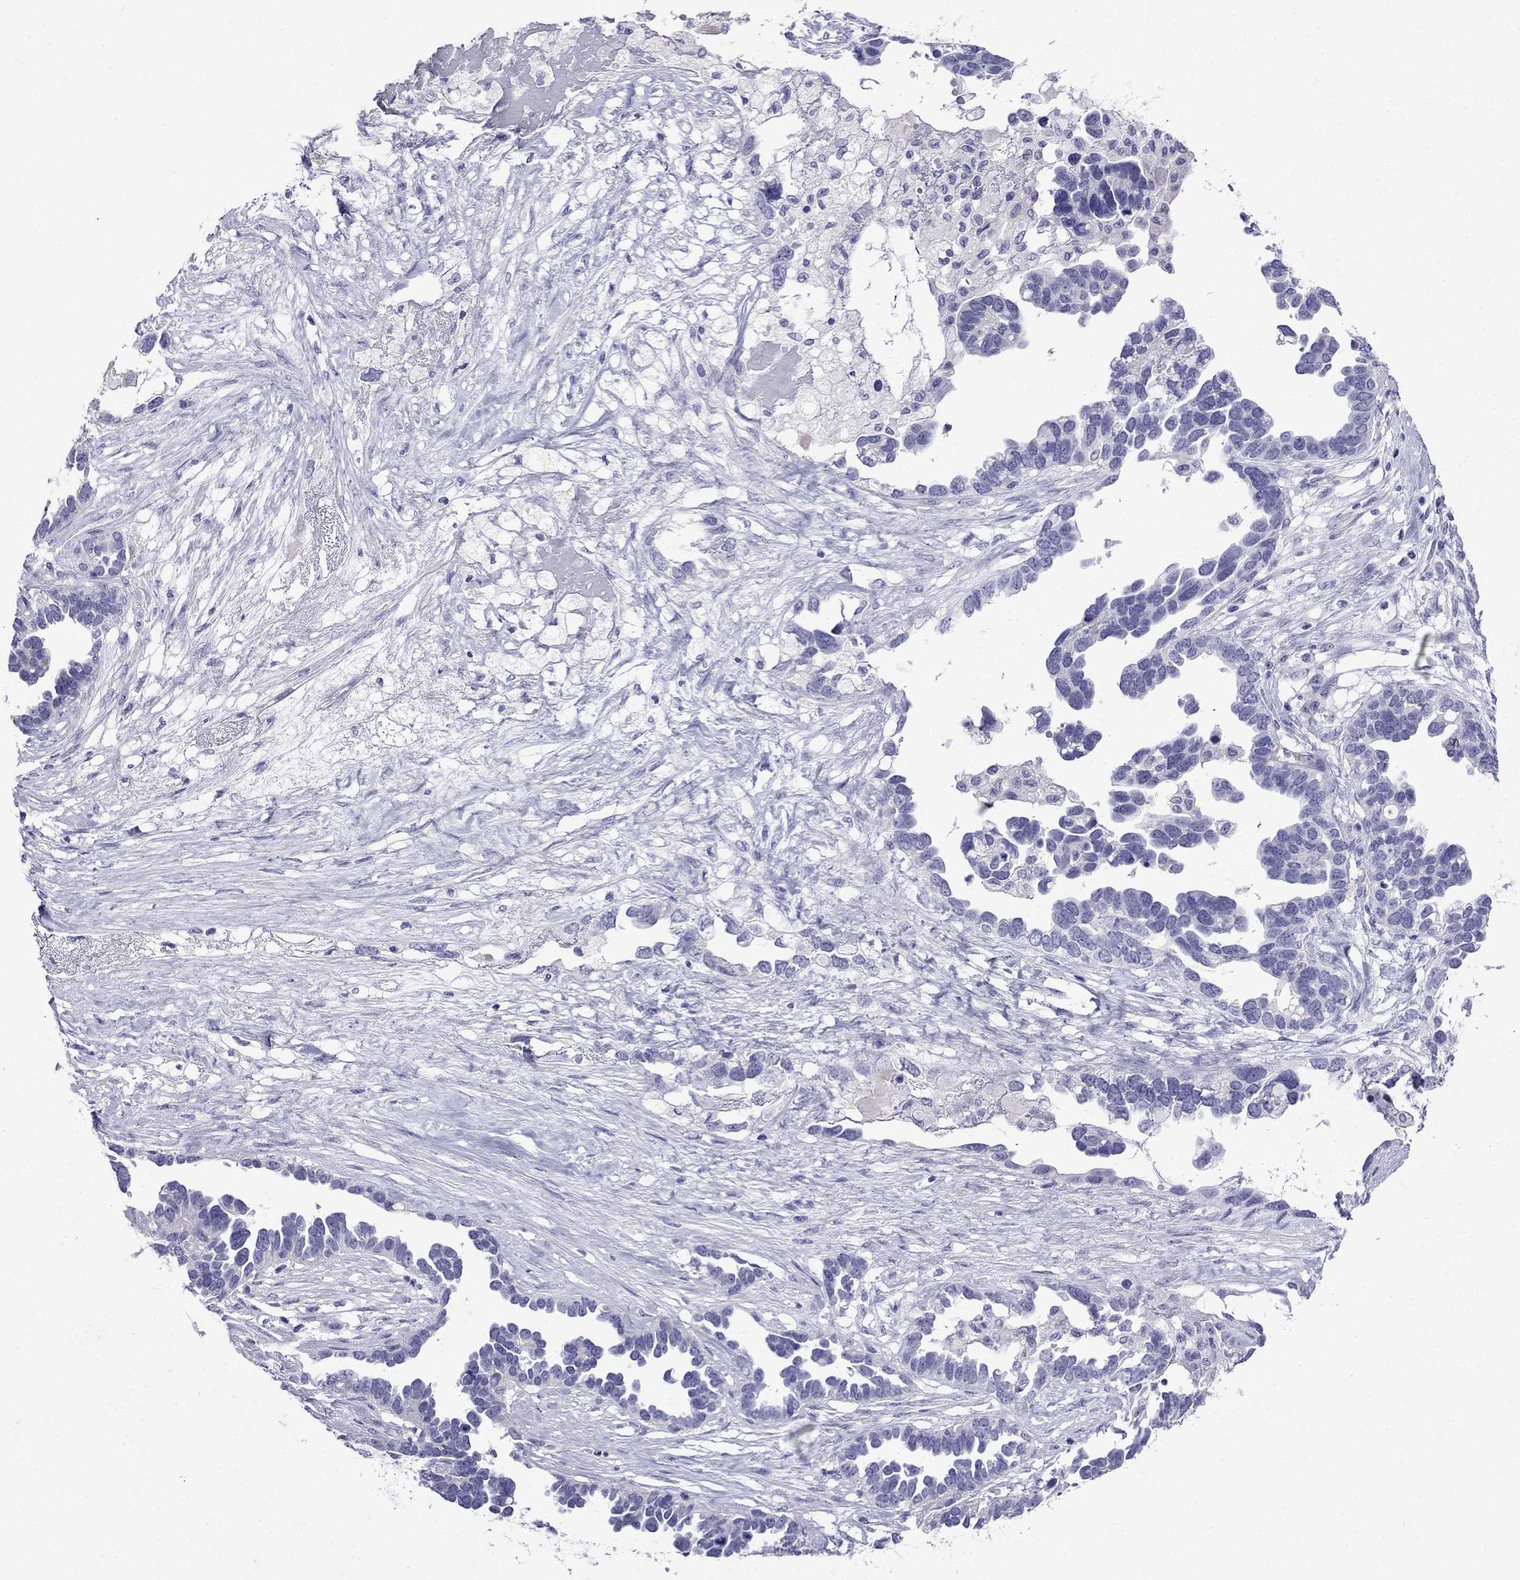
{"staining": {"intensity": "negative", "quantity": "none", "location": "none"}, "tissue": "ovarian cancer", "cell_type": "Tumor cells", "image_type": "cancer", "snomed": [{"axis": "morphology", "description": "Cystadenocarcinoma, serous, NOS"}, {"axis": "topography", "description": "Ovary"}], "caption": "Ovarian cancer stained for a protein using immunohistochemistry demonstrates no expression tumor cells.", "gene": "MGP", "patient": {"sex": "female", "age": 54}}